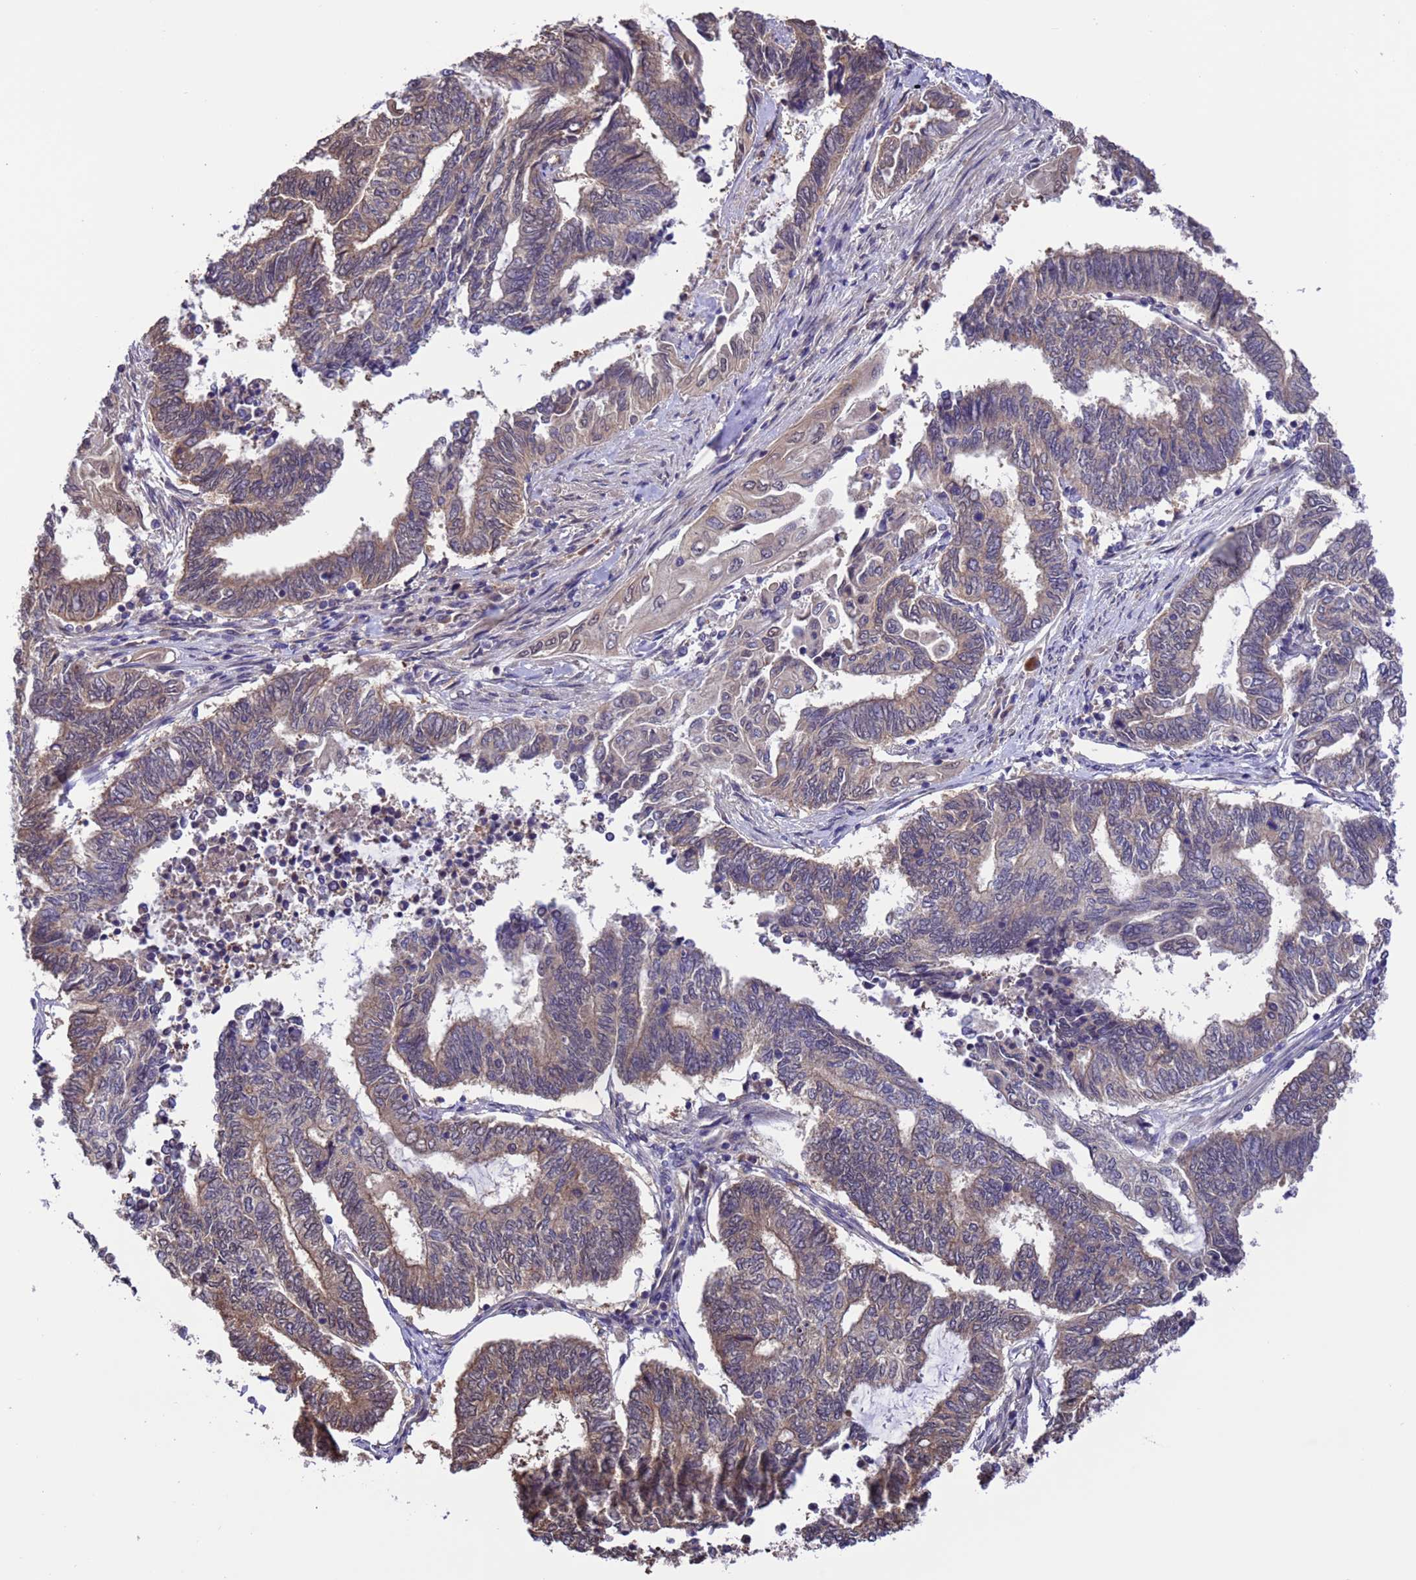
{"staining": {"intensity": "moderate", "quantity": "25%-75%", "location": "cytoplasmic/membranous"}, "tissue": "endometrial cancer", "cell_type": "Tumor cells", "image_type": "cancer", "snomed": [{"axis": "morphology", "description": "Adenocarcinoma, NOS"}, {"axis": "topography", "description": "Uterus"}, {"axis": "topography", "description": "Endometrium"}], "caption": "DAB (3,3'-diaminobenzidine) immunohistochemical staining of endometrial cancer exhibits moderate cytoplasmic/membranous protein staining in about 25%-75% of tumor cells.", "gene": "ZFP69B", "patient": {"sex": "female", "age": 70}}